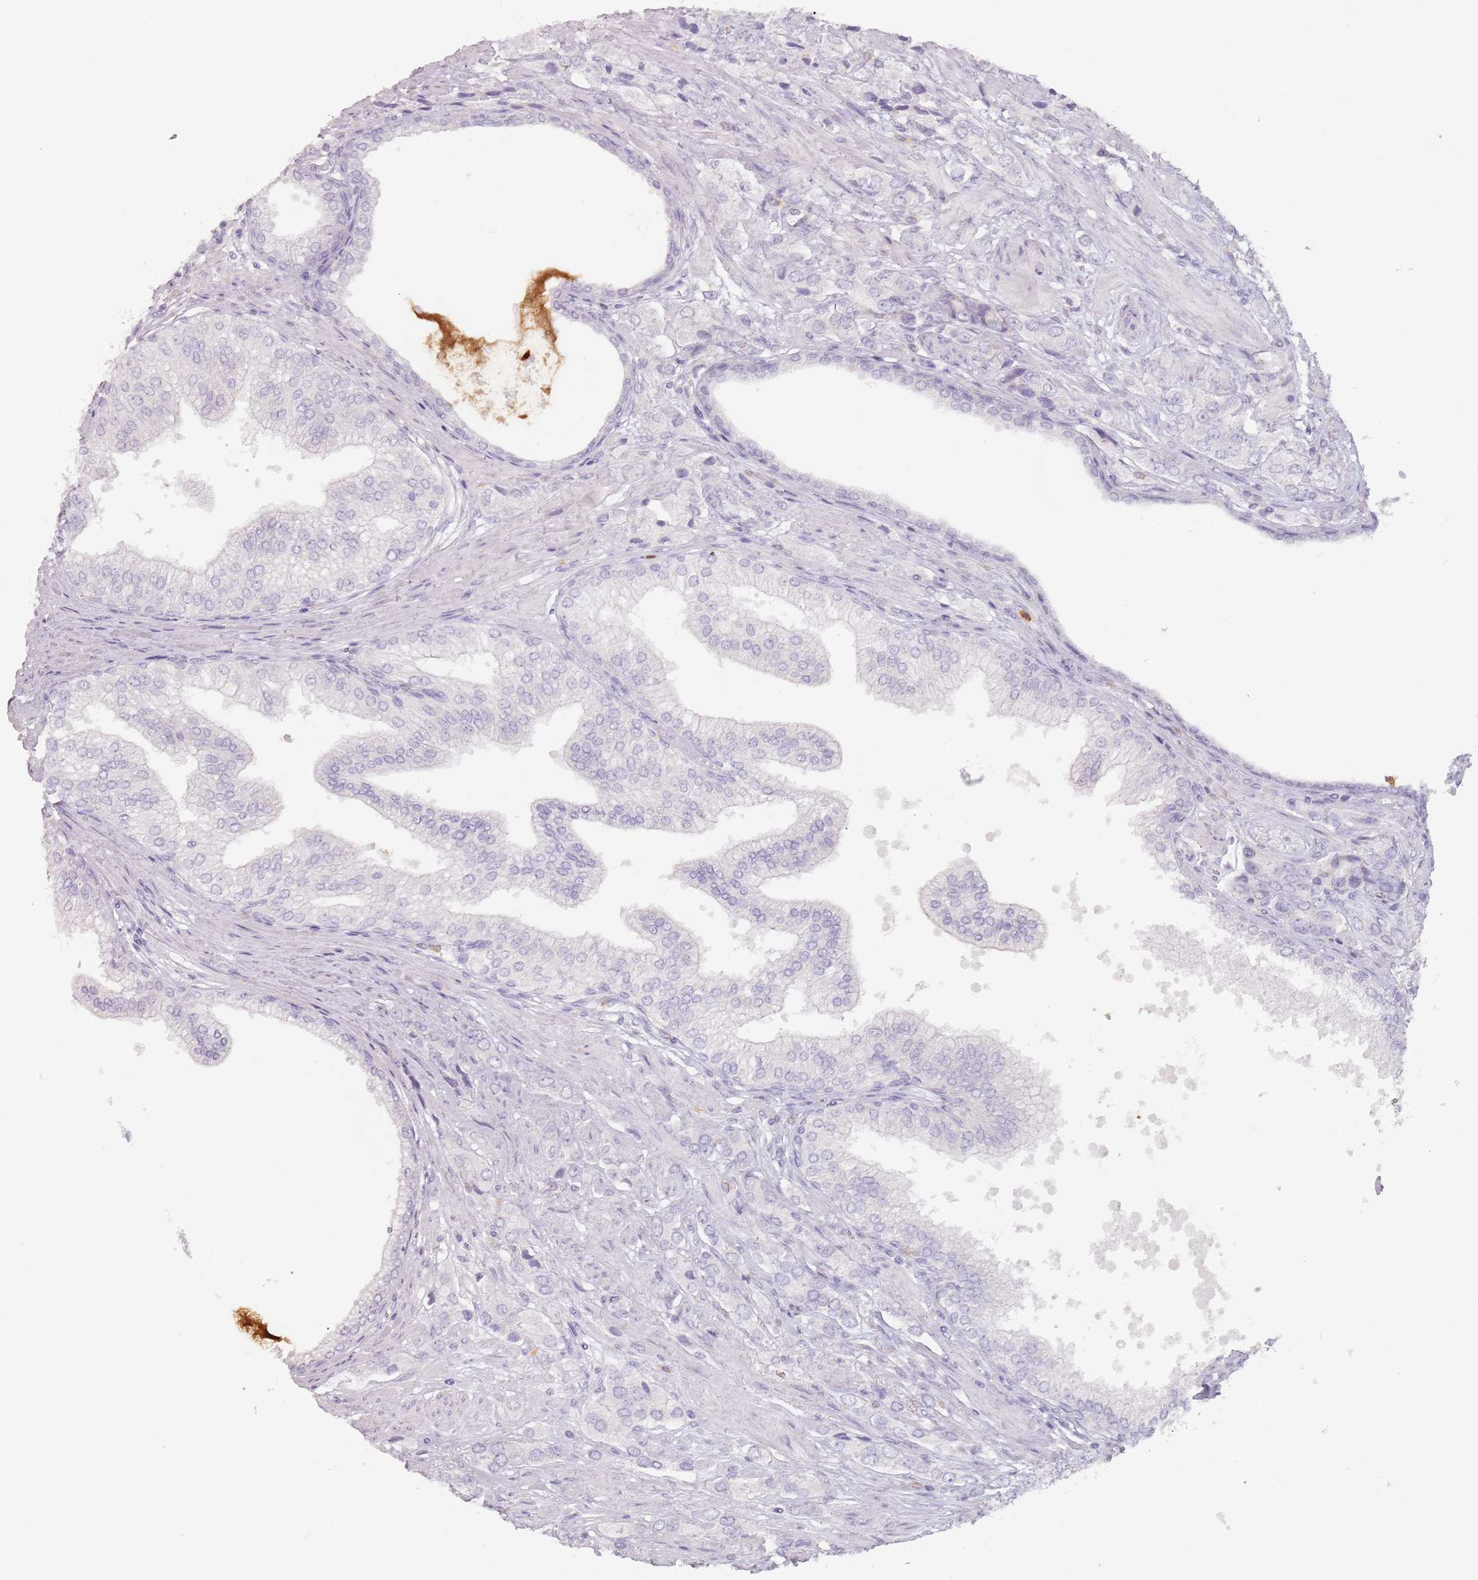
{"staining": {"intensity": "negative", "quantity": "none", "location": "none"}, "tissue": "prostate cancer", "cell_type": "Tumor cells", "image_type": "cancer", "snomed": [{"axis": "morphology", "description": "Adenocarcinoma, High grade"}, {"axis": "topography", "description": "Prostate and seminal vesicle, NOS"}], "caption": "Immunohistochemistry (IHC) photomicrograph of neoplastic tissue: human prostate high-grade adenocarcinoma stained with DAB (3,3'-diaminobenzidine) displays no significant protein positivity in tumor cells. Brightfield microscopy of immunohistochemistry stained with DAB (3,3'-diaminobenzidine) (brown) and hematoxylin (blue), captured at high magnification.", "gene": "ZNF584", "patient": {"sex": "male", "age": 64}}